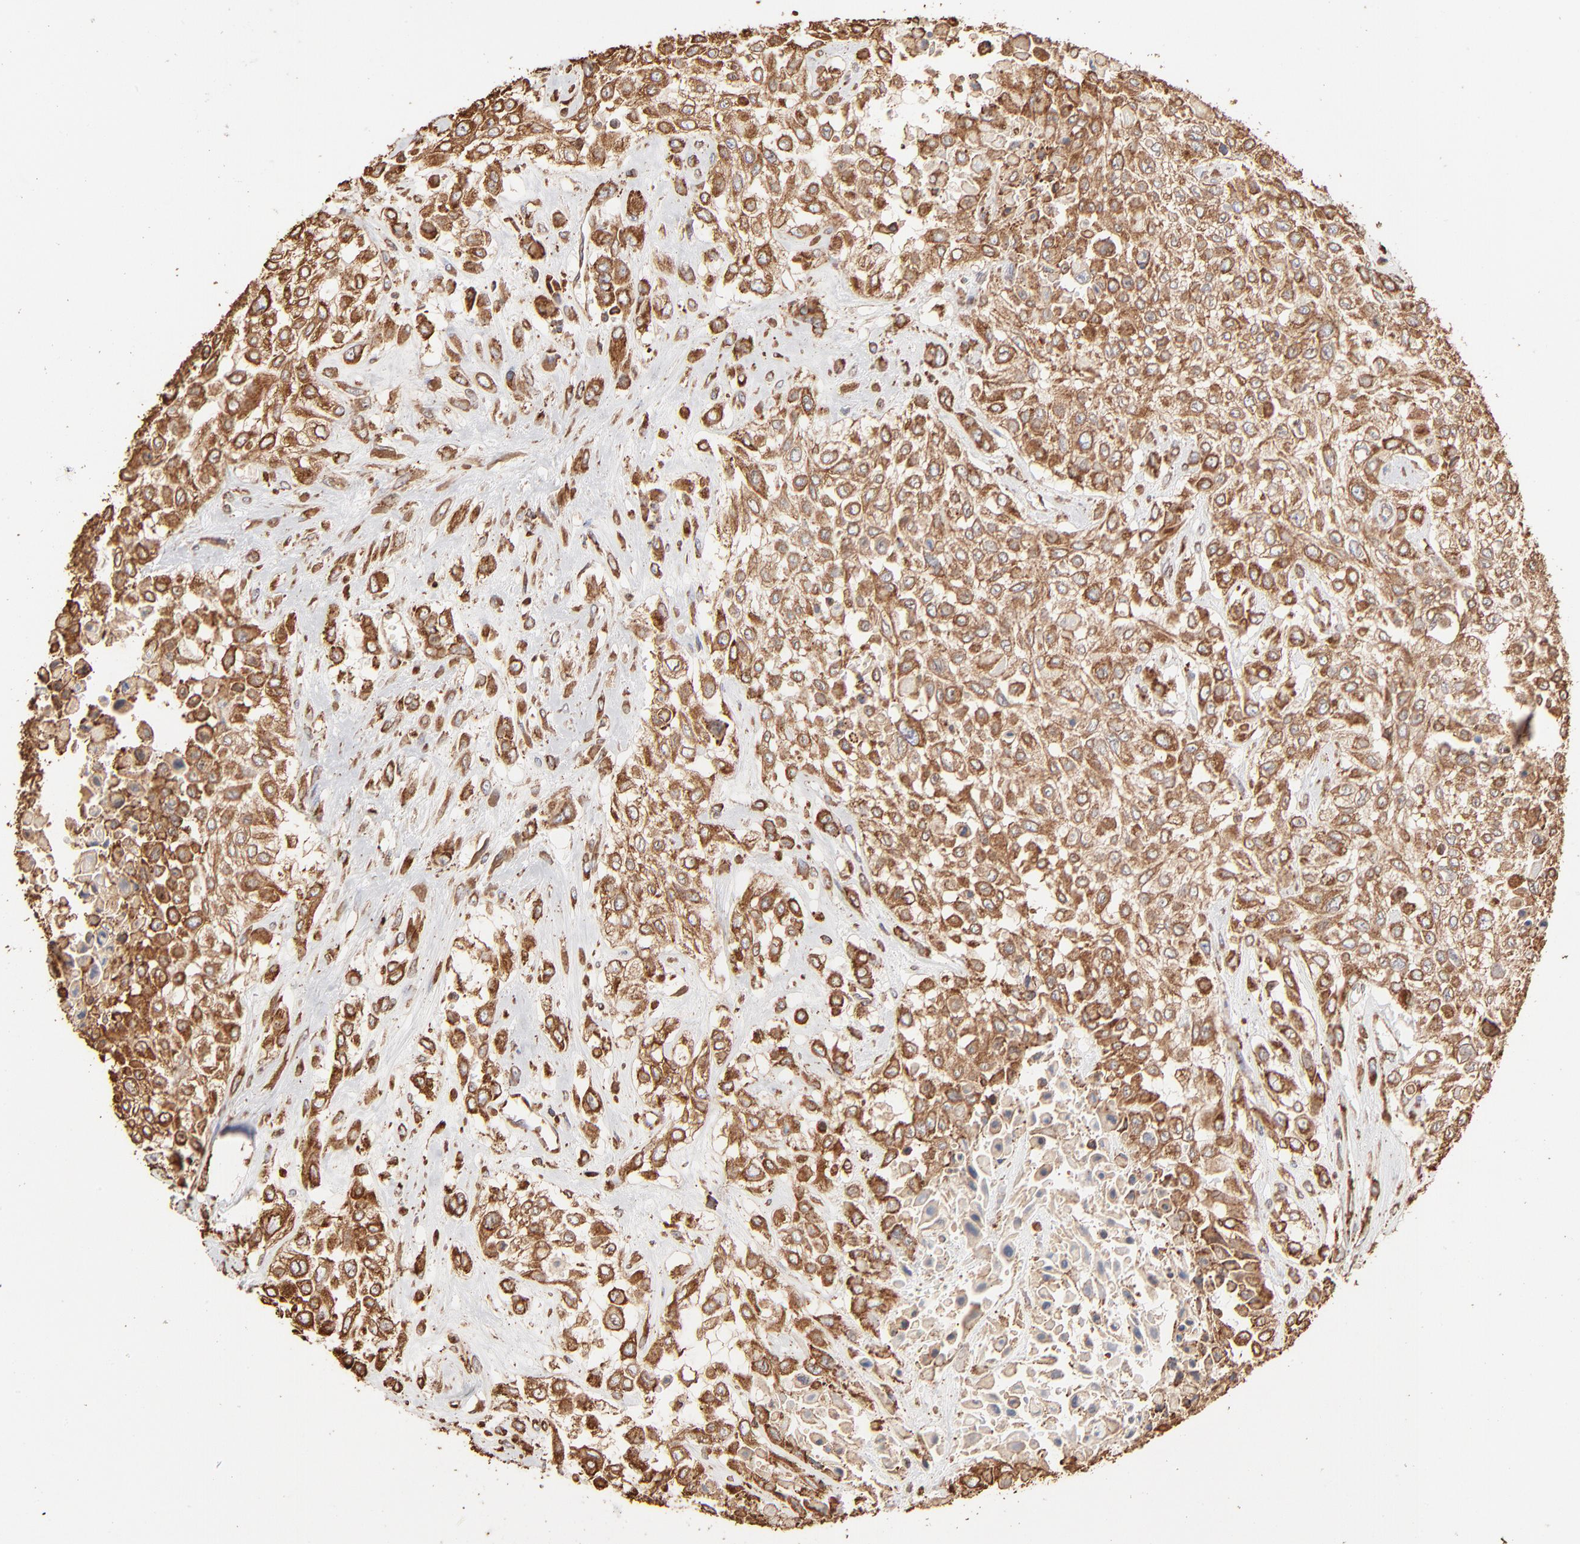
{"staining": {"intensity": "moderate", "quantity": ">75%", "location": "cytoplasmic/membranous"}, "tissue": "urothelial cancer", "cell_type": "Tumor cells", "image_type": "cancer", "snomed": [{"axis": "morphology", "description": "Urothelial carcinoma, High grade"}, {"axis": "topography", "description": "Urinary bladder"}], "caption": "Moderate cytoplasmic/membranous positivity is appreciated in approximately >75% of tumor cells in high-grade urothelial carcinoma. (IHC, brightfield microscopy, high magnification).", "gene": "PDIA3", "patient": {"sex": "male", "age": 57}}